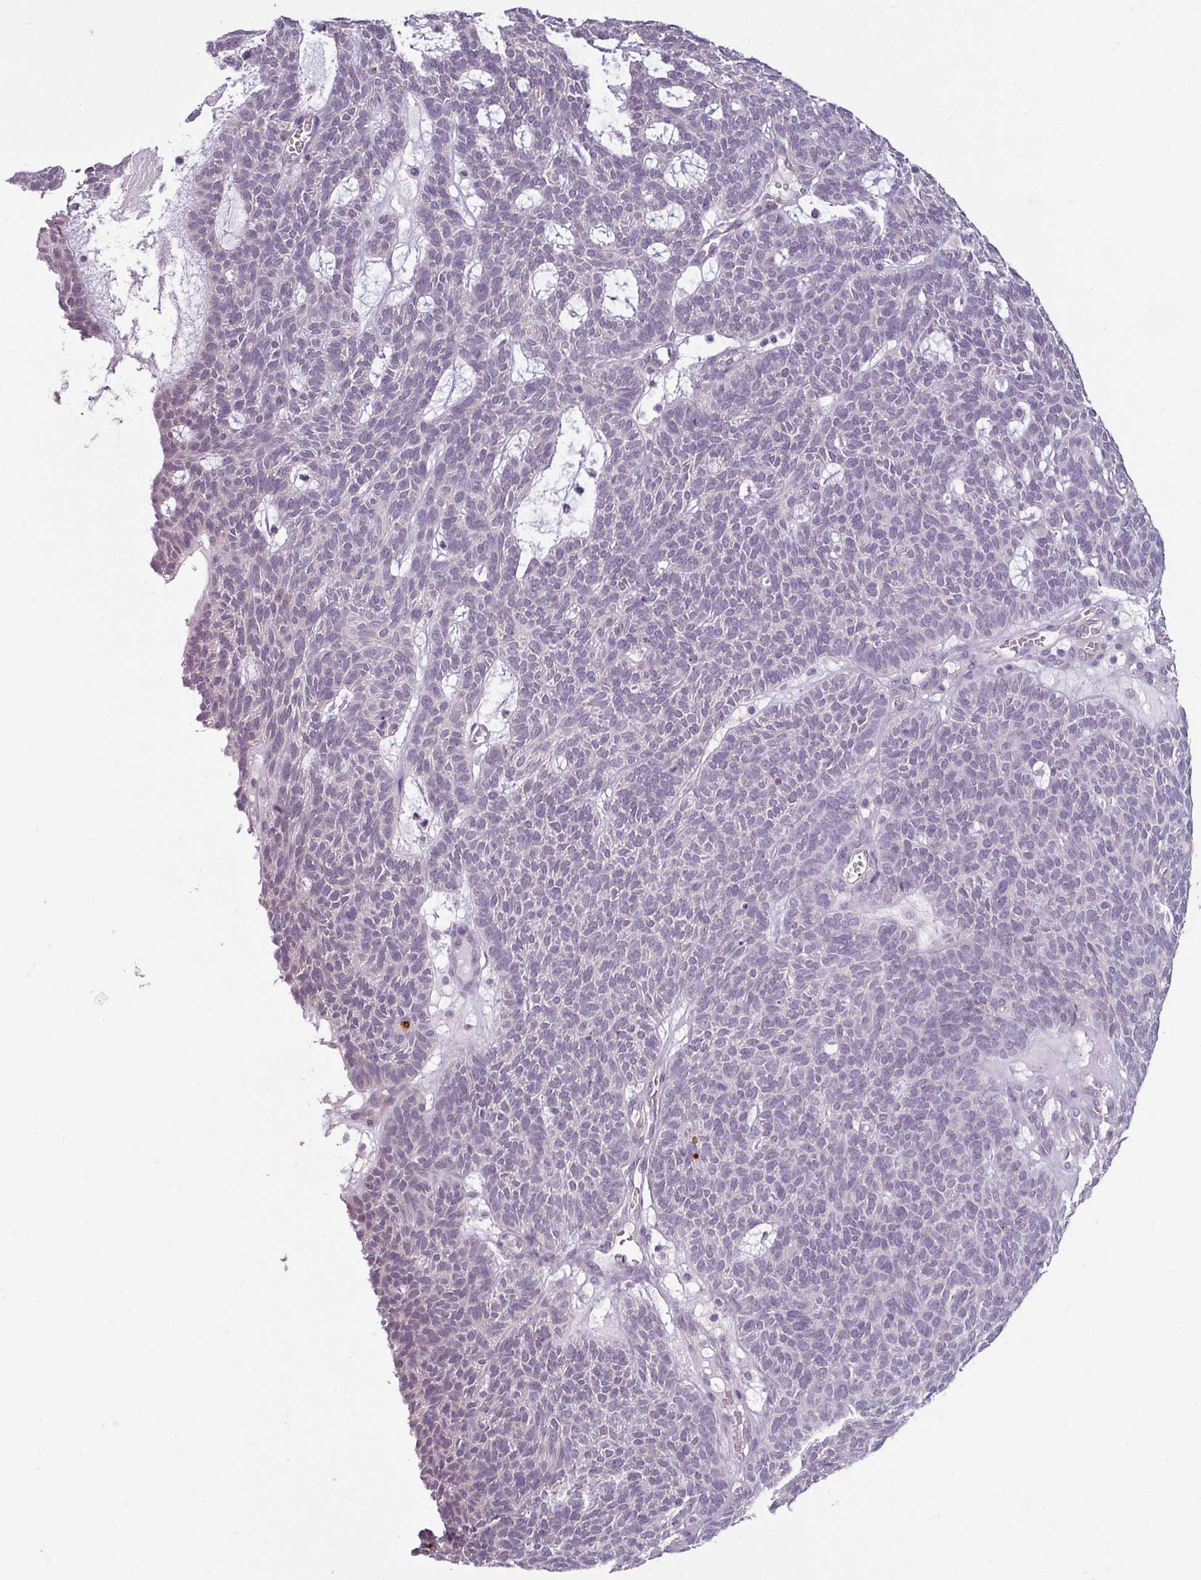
{"staining": {"intensity": "negative", "quantity": "none", "location": "none"}, "tissue": "skin cancer", "cell_type": "Tumor cells", "image_type": "cancer", "snomed": [{"axis": "morphology", "description": "Squamous cell carcinoma, NOS"}, {"axis": "topography", "description": "Skin"}], "caption": "An immunohistochemistry (IHC) micrograph of skin squamous cell carcinoma is shown. There is no staining in tumor cells of skin squamous cell carcinoma.", "gene": "OR52D1", "patient": {"sex": "female", "age": 90}}